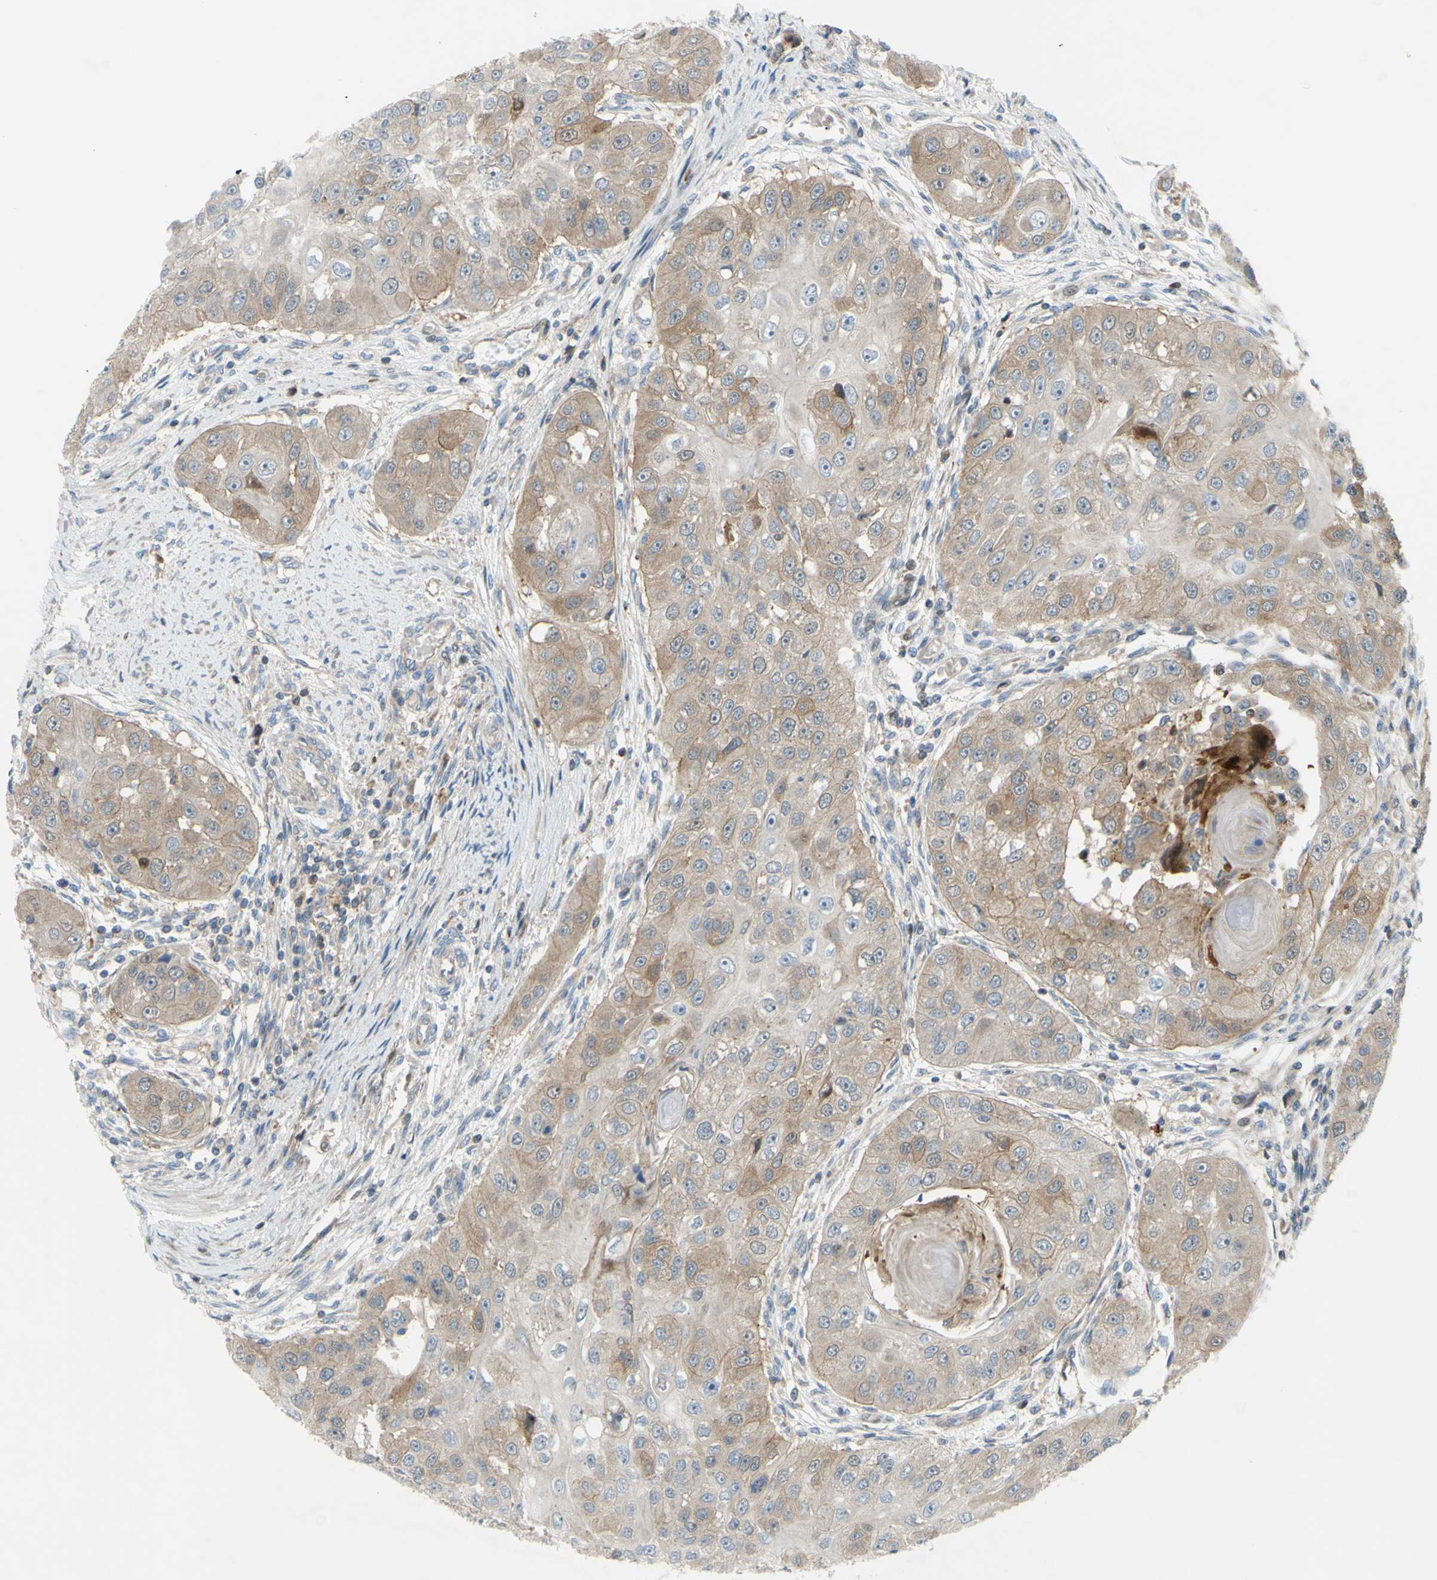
{"staining": {"intensity": "weak", "quantity": ">75%", "location": "cytoplasmic/membranous"}, "tissue": "head and neck cancer", "cell_type": "Tumor cells", "image_type": "cancer", "snomed": [{"axis": "morphology", "description": "Normal tissue, NOS"}, {"axis": "morphology", "description": "Squamous cell carcinoma, NOS"}, {"axis": "topography", "description": "Skeletal muscle"}, {"axis": "topography", "description": "Head-Neck"}], "caption": "Brown immunohistochemical staining in squamous cell carcinoma (head and neck) shows weak cytoplasmic/membranous staining in approximately >75% of tumor cells. (DAB IHC, brown staining for protein, blue staining for nuclei).", "gene": "PAK2", "patient": {"sex": "male", "age": 51}}